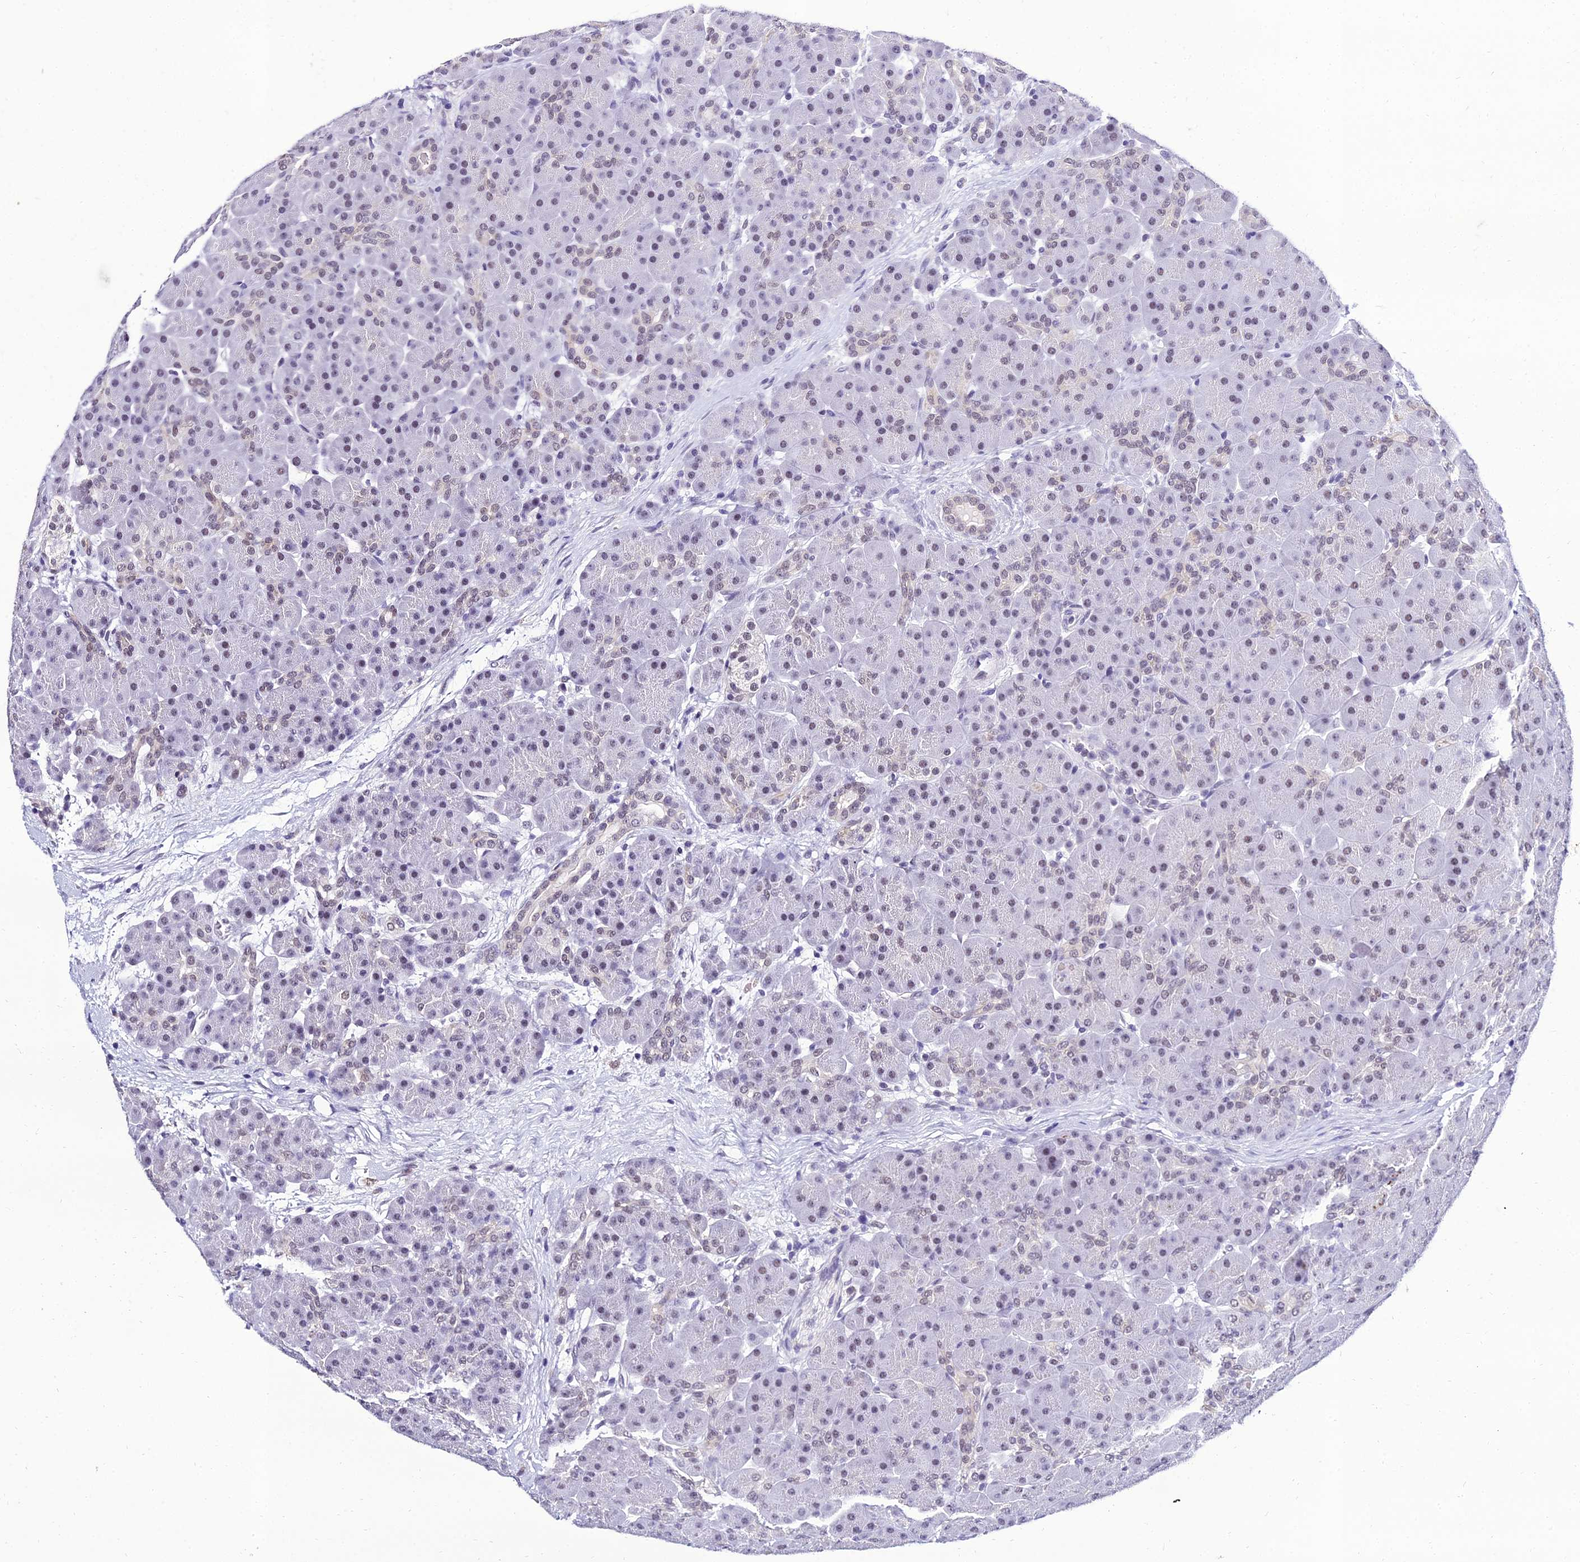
{"staining": {"intensity": "weak", "quantity": "25%-75%", "location": "nuclear"}, "tissue": "pancreas", "cell_type": "Exocrine glandular cells", "image_type": "normal", "snomed": [{"axis": "morphology", "description": "Normal tissue, NOS"}, {"axis": "topography", "description": "Pancreas"}], "caption": "Brown immunohistochemical staining in benign human pancreas shows weak nuclear expression in about 25%-75% of exocrine glandular cells. (Stains: DAB in brown, nuclei in blue, Microscopy: brightfield microscopy at high magnification).", "gene": "PPP4R2", "patient": {"sex": "male", "age": 66}}